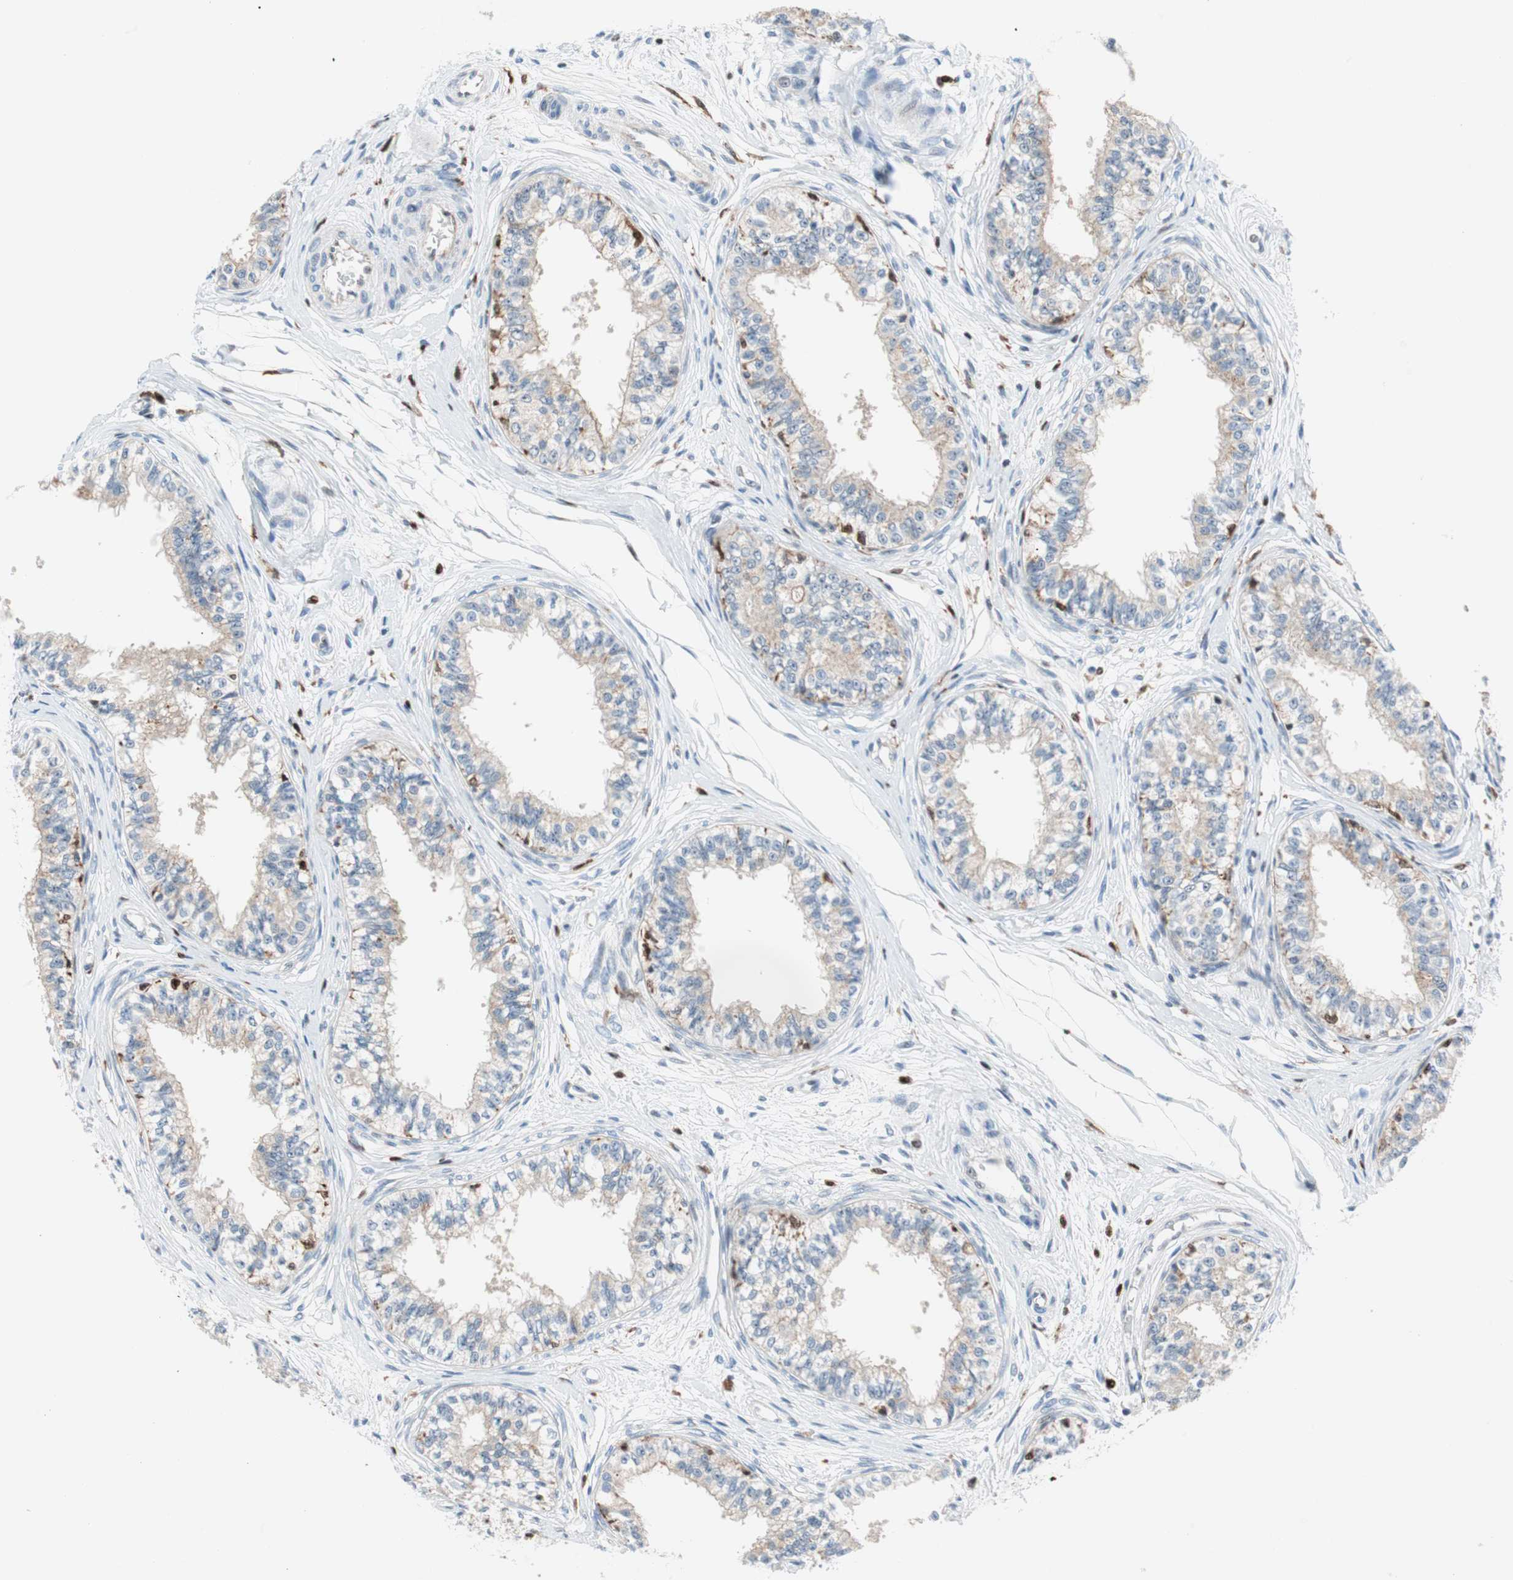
{"staining": {"intensity": "negative", "quantity": "none", "location": "none"}, "tissue": "epididymis", "cell_type": "Glandular cells", "image_type": "normal", "snomed": [{"axis": "morphology", "description": "Normal tissue, NOS"}, {"axis": "morphology", "description": "Adenocarcinoma, metastatic, NOS"}, {"axis": "topography", "description": "Testis"}, {"axis": "topography", "description": "Epididymis"}], "caption": "Glandular cells show no significant protein positivity in unremarkable epididymis.", "gene": "RGS10", "patient": {"sex": "male", "age": 26}}